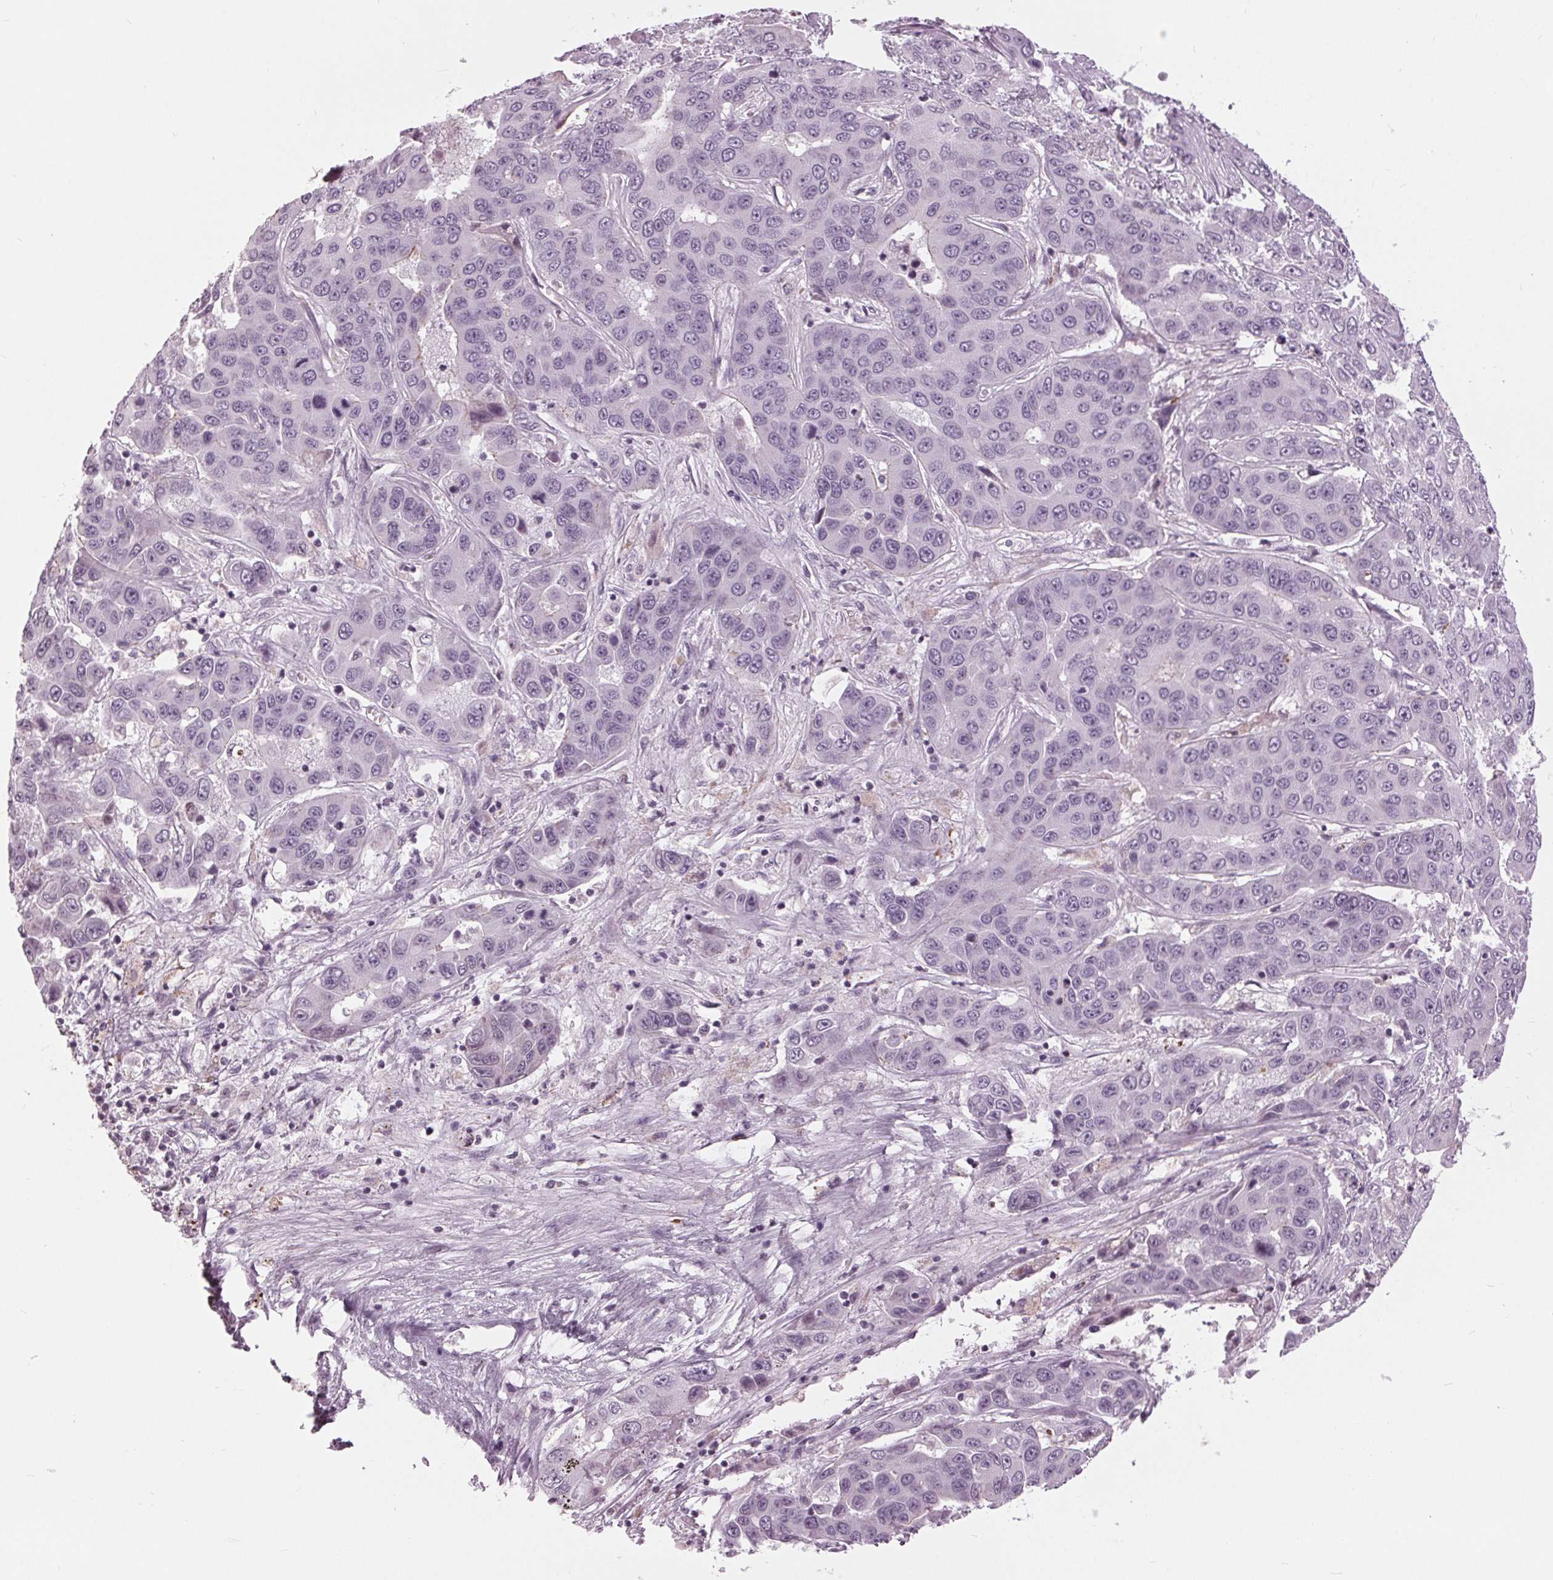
{"staining": {"intensity": "negative", "quantity": "none", "location": "none"}, "tissue": "liver cancer", "cell_type": "Tumor cells", "image_type": "cancer", "snomed": [{"axis": "morphology", "description": "Cholangiocarcinoma"}, {"axis": "topography", "description": "Liver"}], "caption": "Immunohistochemistry (IHC) photomicrograph of neoplastic tissue: liver cancer stained with DAB (3,3'-diaminobenzidine) reveals no significant protein staining in tumor cells.", "gene": "SLC9A4", "patient": {"sex": "female", "age": 52}}